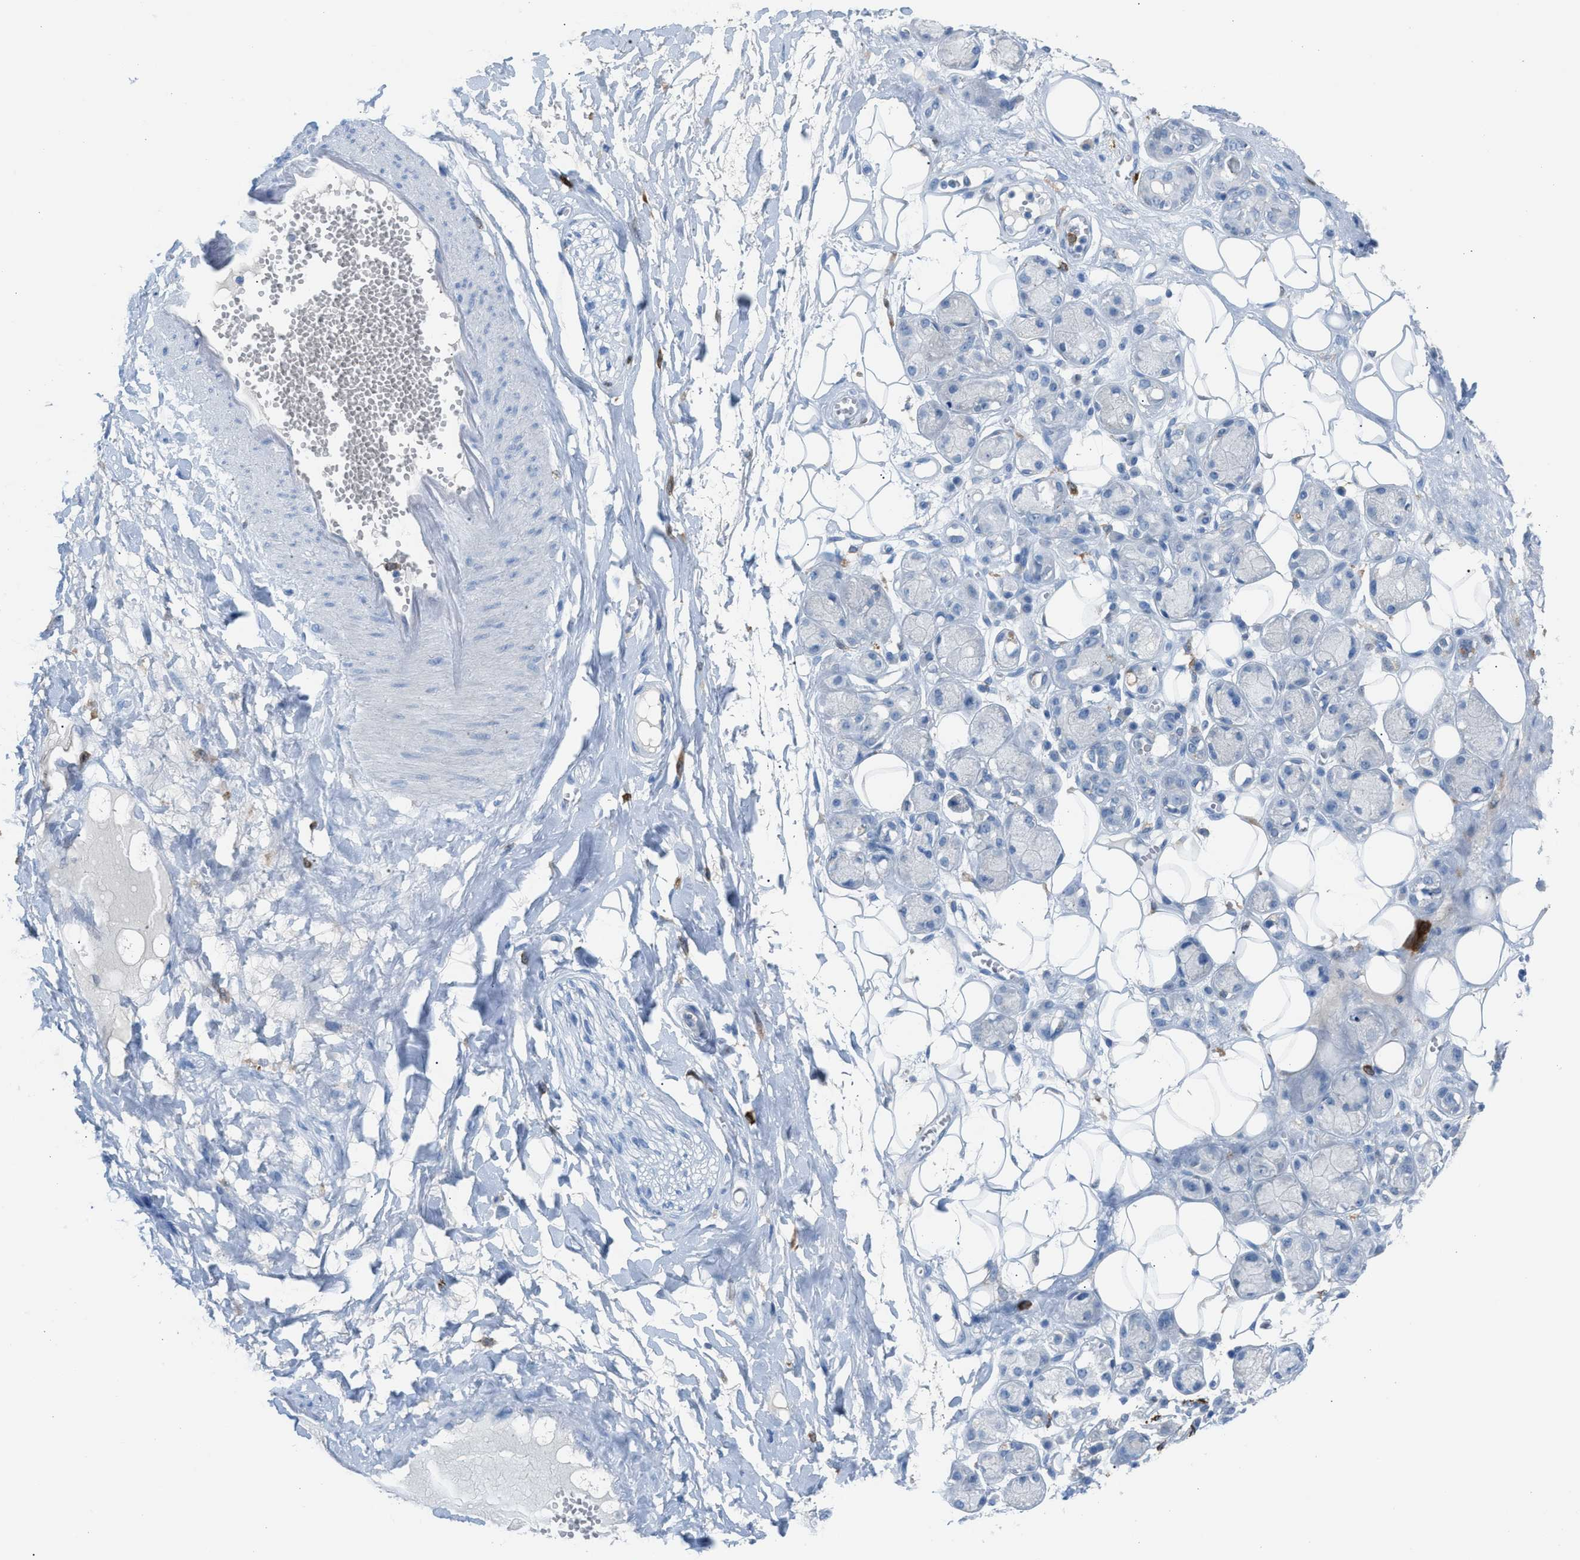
{"staining": {"intensity": "negative", "quantity": "none", "location": "none"}, "tissue": "adipose tissue", "cell_type": "Adipocytes", "image_type": "normal", "snomed": [{"axis": "morphology", "description": "Normal tissue, NOS"}, {"axis": "morphology", "description": "Inflammation, NOS"}, {"axis": "topography", "description": "Salivary gland"}, {"axis": "topography", "description": "Peripheral nerve tissue"}], "caption": "Adipocytes show no significant expression in normal adipose tissue. (Stains: DAB (3,3'-diaminobenzidine) IHC with hematoxylin counter stain, Microscopy: brightfield microscopy at high magnification).", "gene": "CLEC10A", "patient": {"sex": "female", "age": 75}}